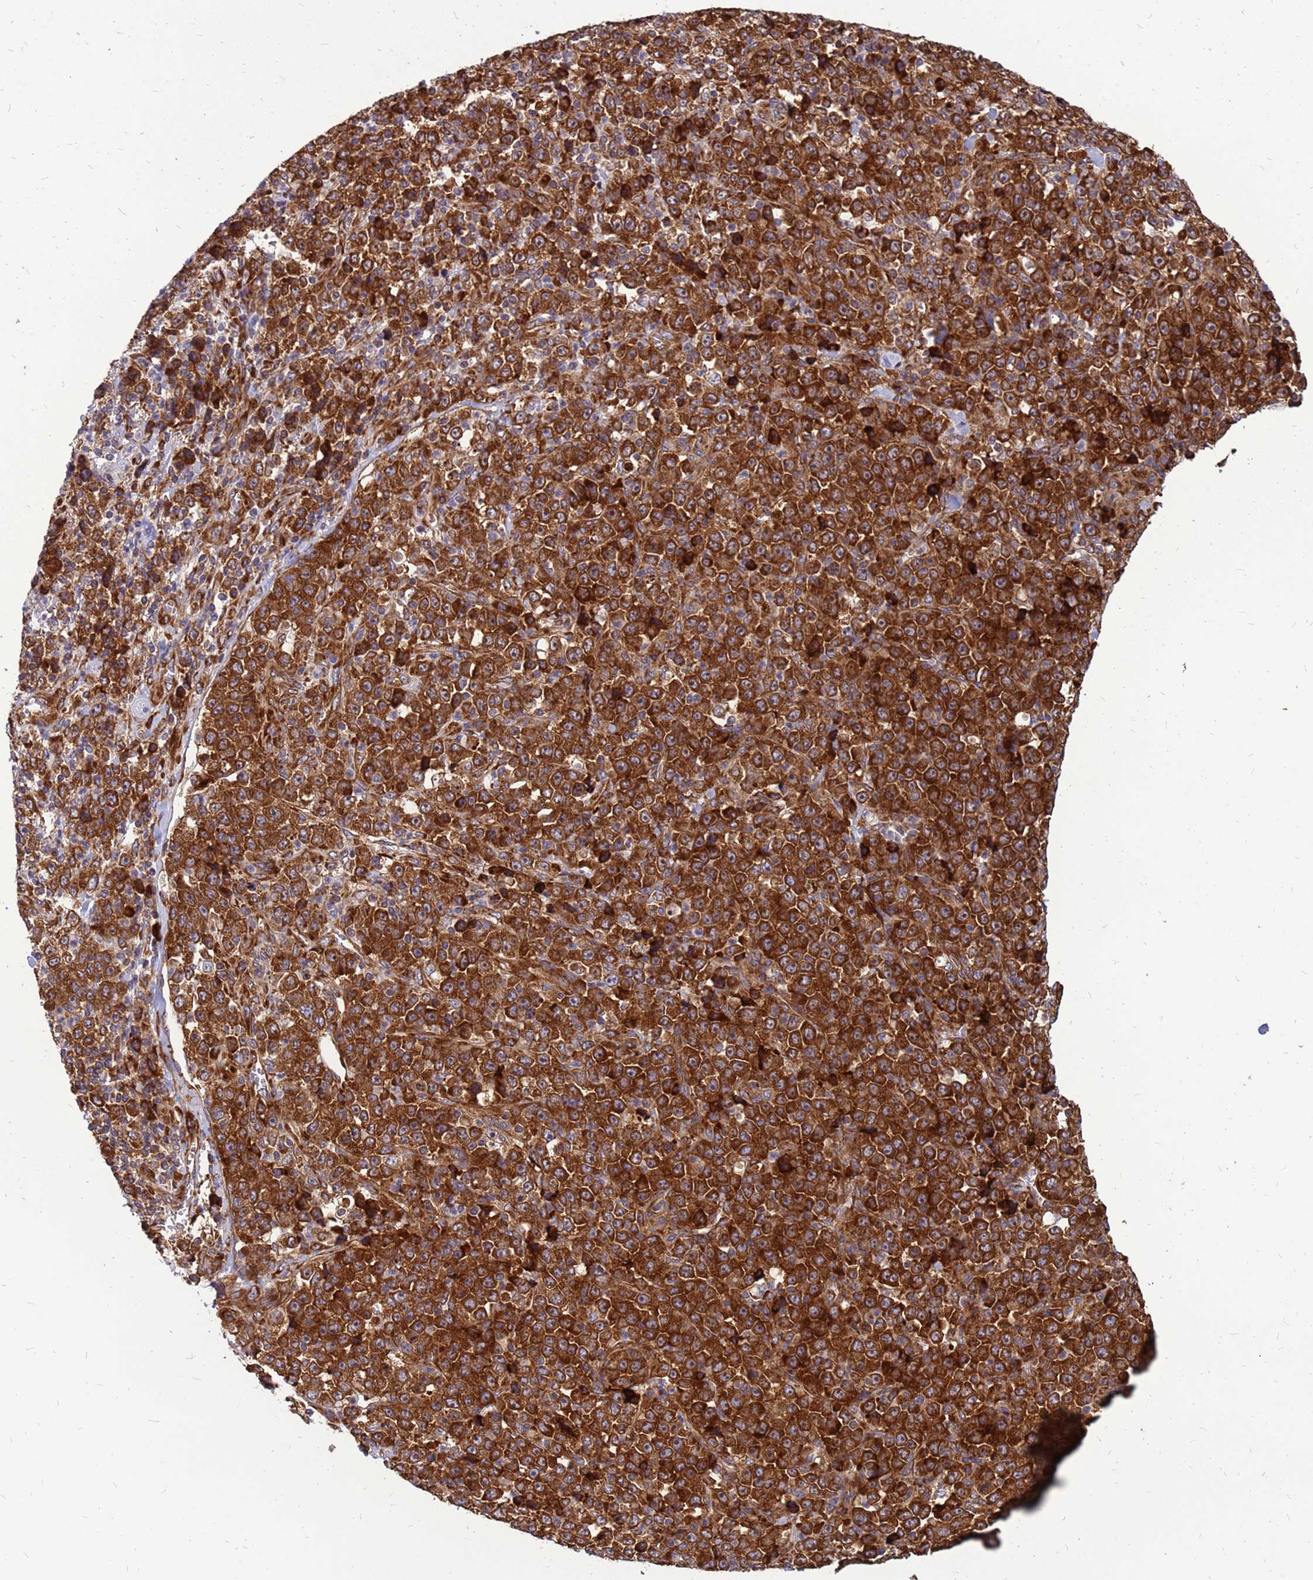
{"staining": {"intensity": "strong", "quantity": ">75%", "location": "cytoplasmic/membranous"}, "tissue": "stomach cancer", "cell_type": "Tumor cells", "image_type": "cancer", "snomed": [{"axis": "morphology", "description": "Normal tissue, NOS"}, {"axis": "morphology", "description": "Adenocarcinoma, NOS"}, {"axis": "topography", "description": "Stomach, upper"}, {"axis": "topography", "description": "Stomach"}], "caption": "Approximately >75% of tumor cells in human adenocarcinoma (stomach) reveal strong cytoplasmic/membranous protein positivity as visualized by brown immunohistochemical staining.", "gene": "RPL8", "patient": {"sex": "male", "age": 59}}